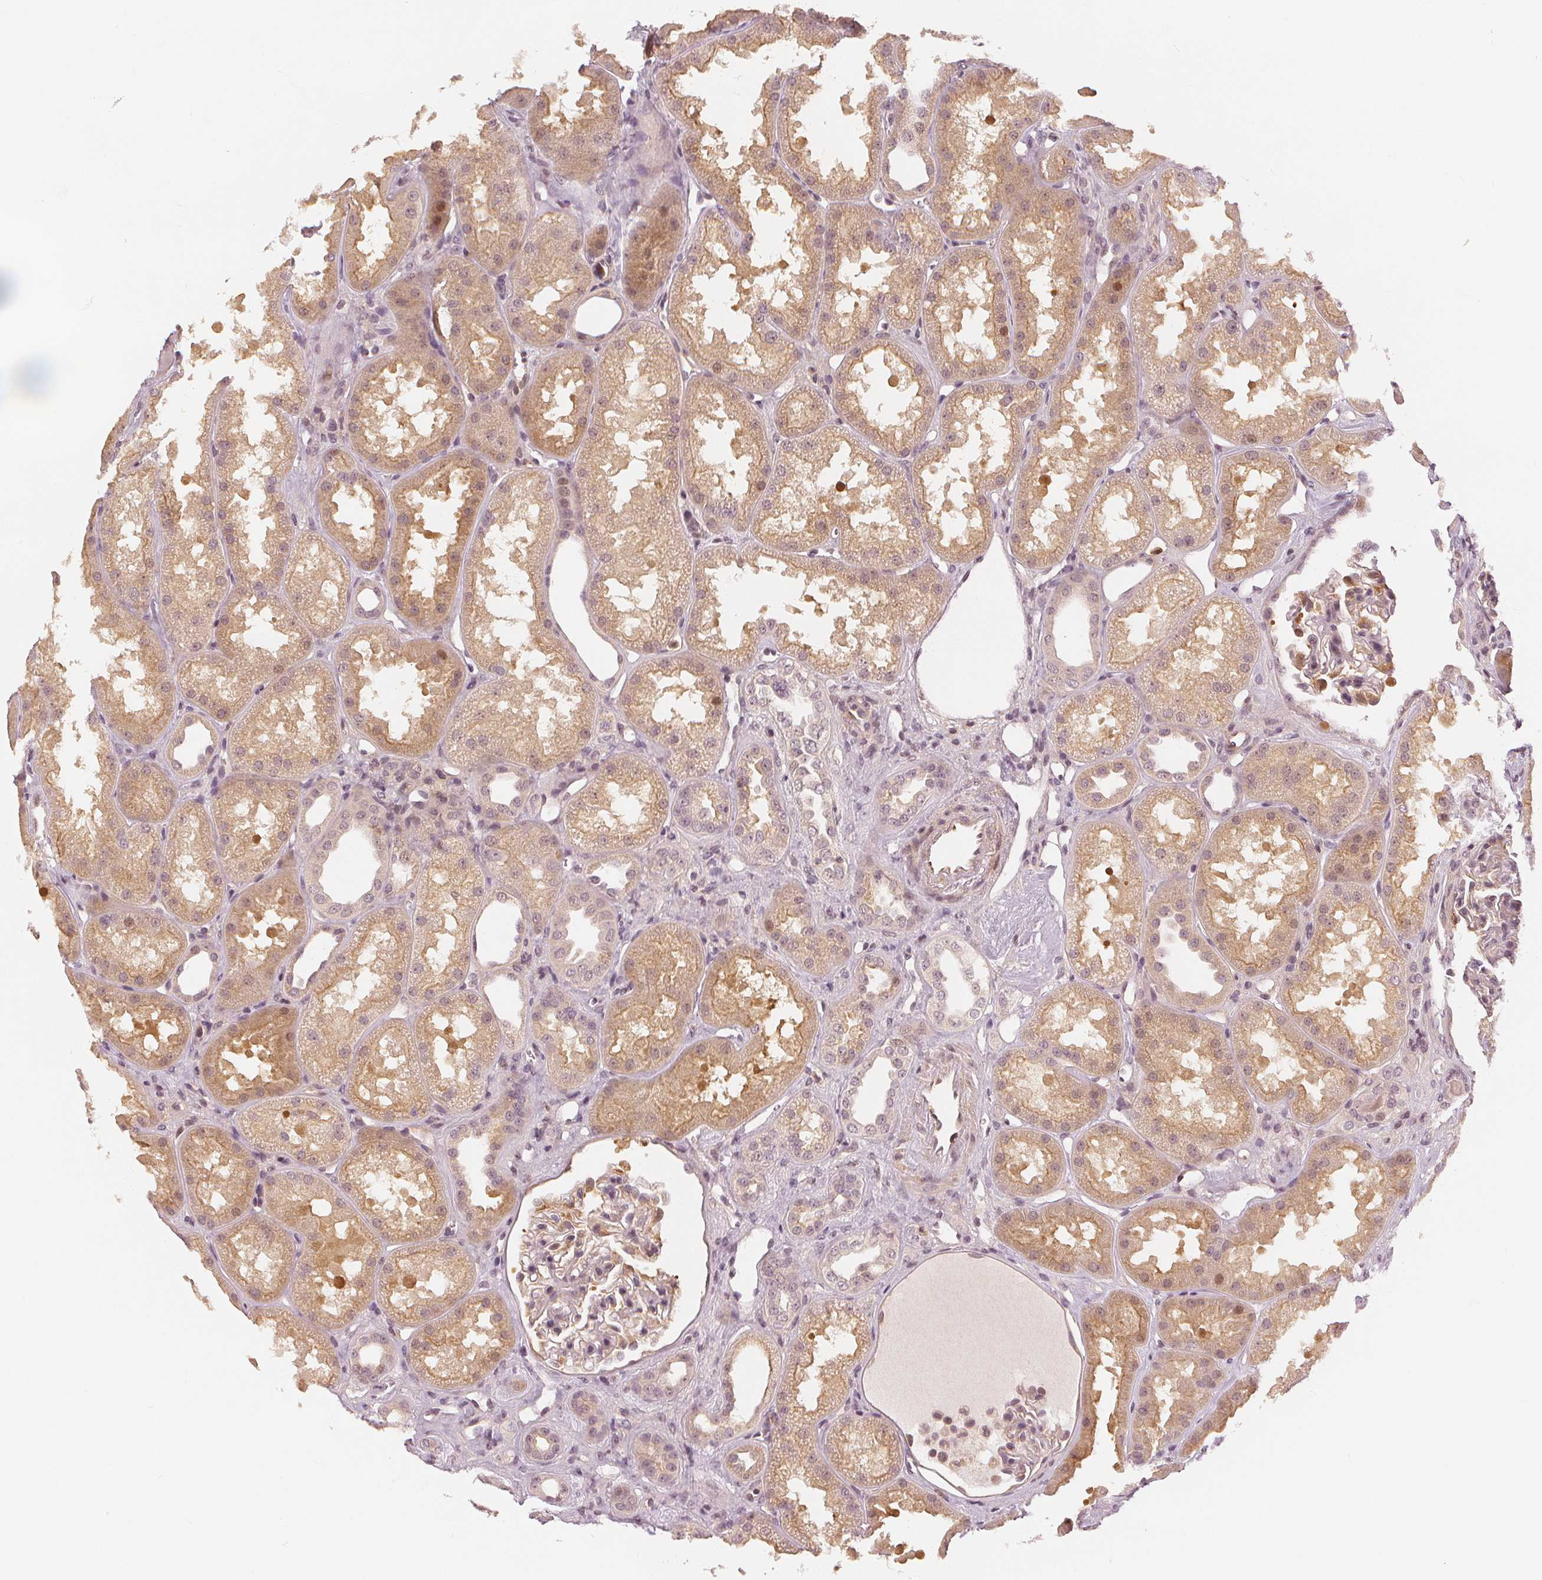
{"staining": {"intensity": "weak", "quantity": "25%-75%", "location": "cytoplasmic/membranous,nuclear"}, "tissue": "kidney", "cell_type": "Cells in glomeruli", "image_type": "normal", "snomed": [{"axis": "morphology", "description": "Normal tissue, NOS"}, {"axis": "topography", "description": "Kidney"}], "caption": "Weak cytoplasmic/membranous,nuclear positivity is seen in about 25%-75% of cells in glomeruli in unremarkable kidney.", "gene": "SLC34A1", "patient": {"sex": "male", "age": 61}}